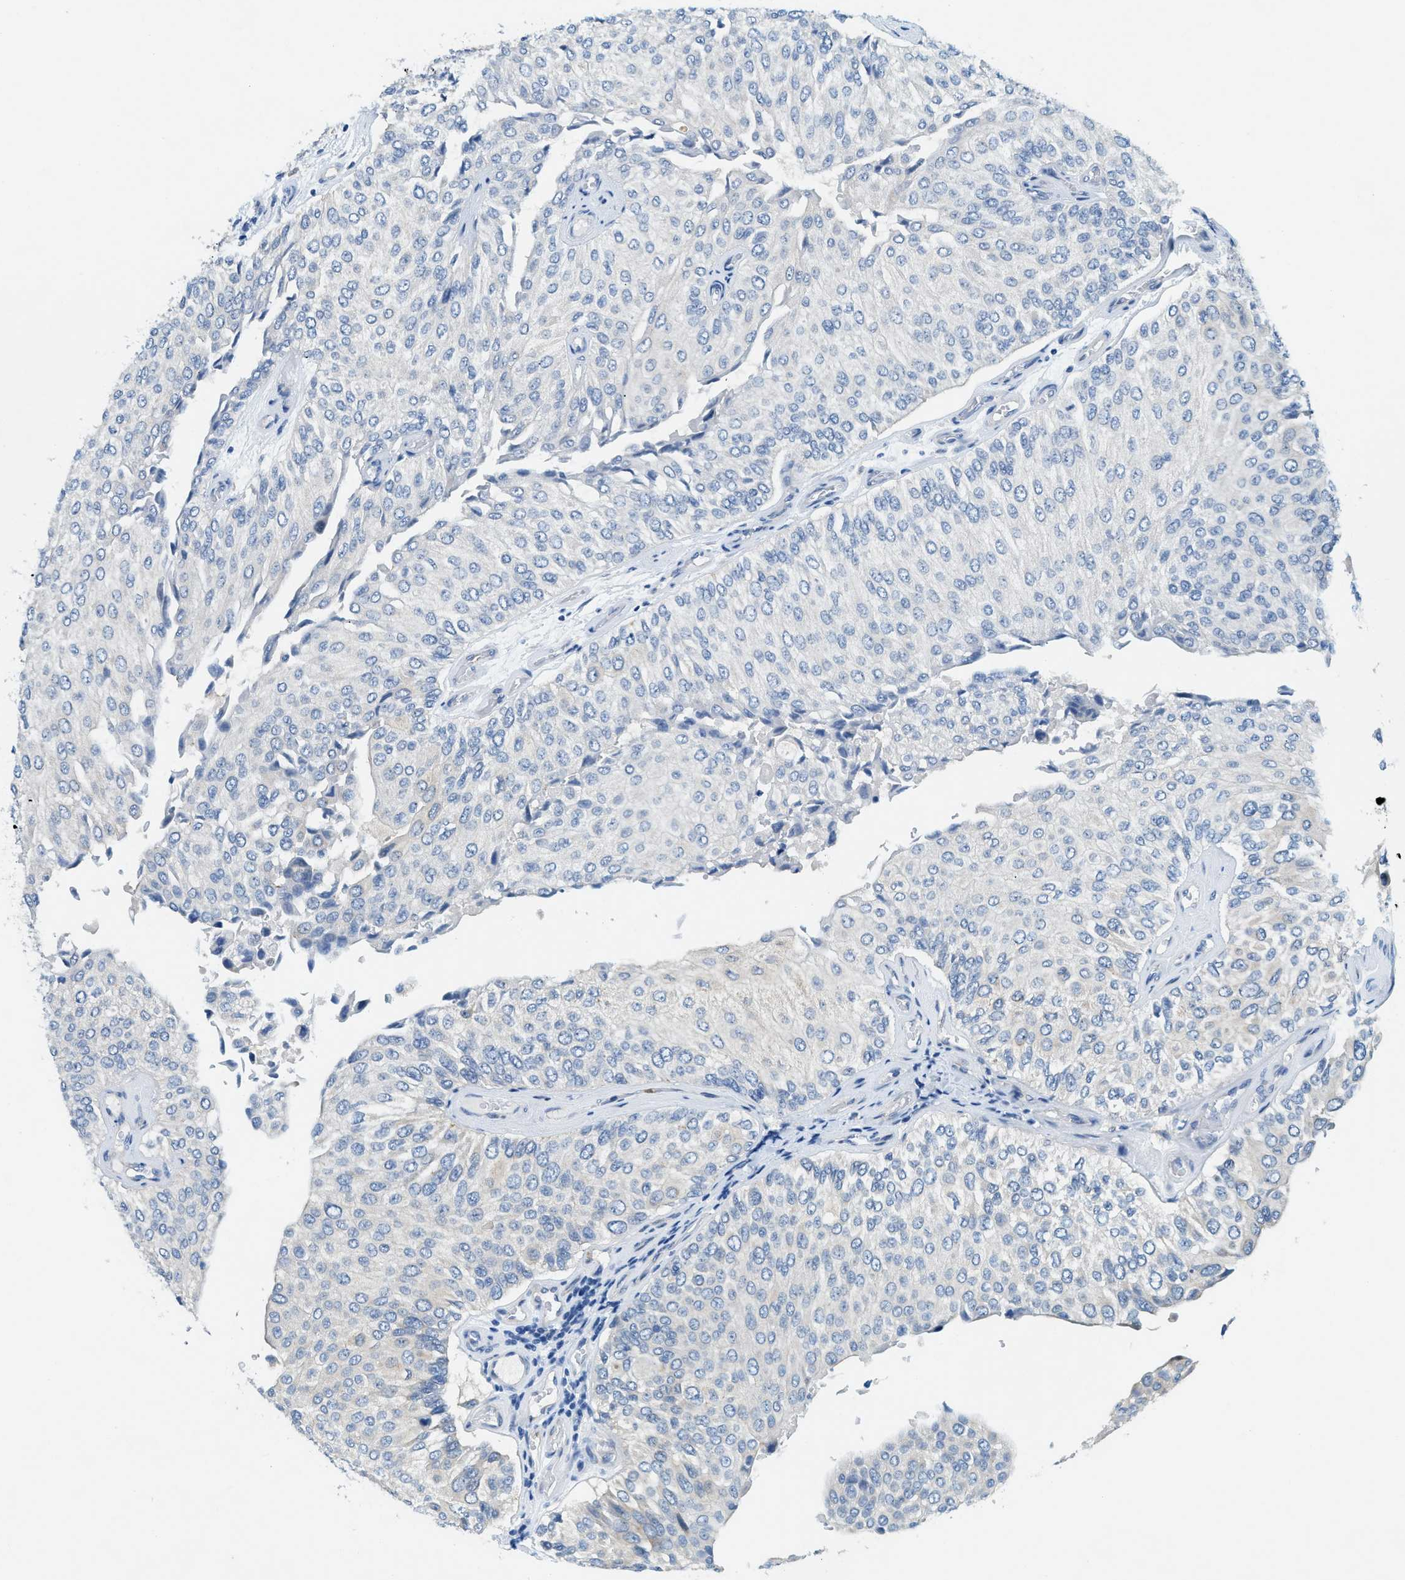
{"staining": {"intensity": "negative", "quantity": "none", "location": "none"}, "tissue": "urothelial cancer", "cell_type": "Tumor cells", "image_type": "cancer", "snomed": [{"axis": "morphology", "description": "Urothelial carcinoma, High grade"}, {"axis": "topography", "description": "Kidney"}, {"axis": "topography", "description": "Urinary bladder"}], "caption": "This histopathology image is of urothelial carcinoma (high-grade) stained with immunohistochemistry to label a protein in brown with the nuclei are counter-stained blue. There is no expression in tumor cells.", "gene": "ZDHHC13", "patient": {"sex": "male", "age": 77}}